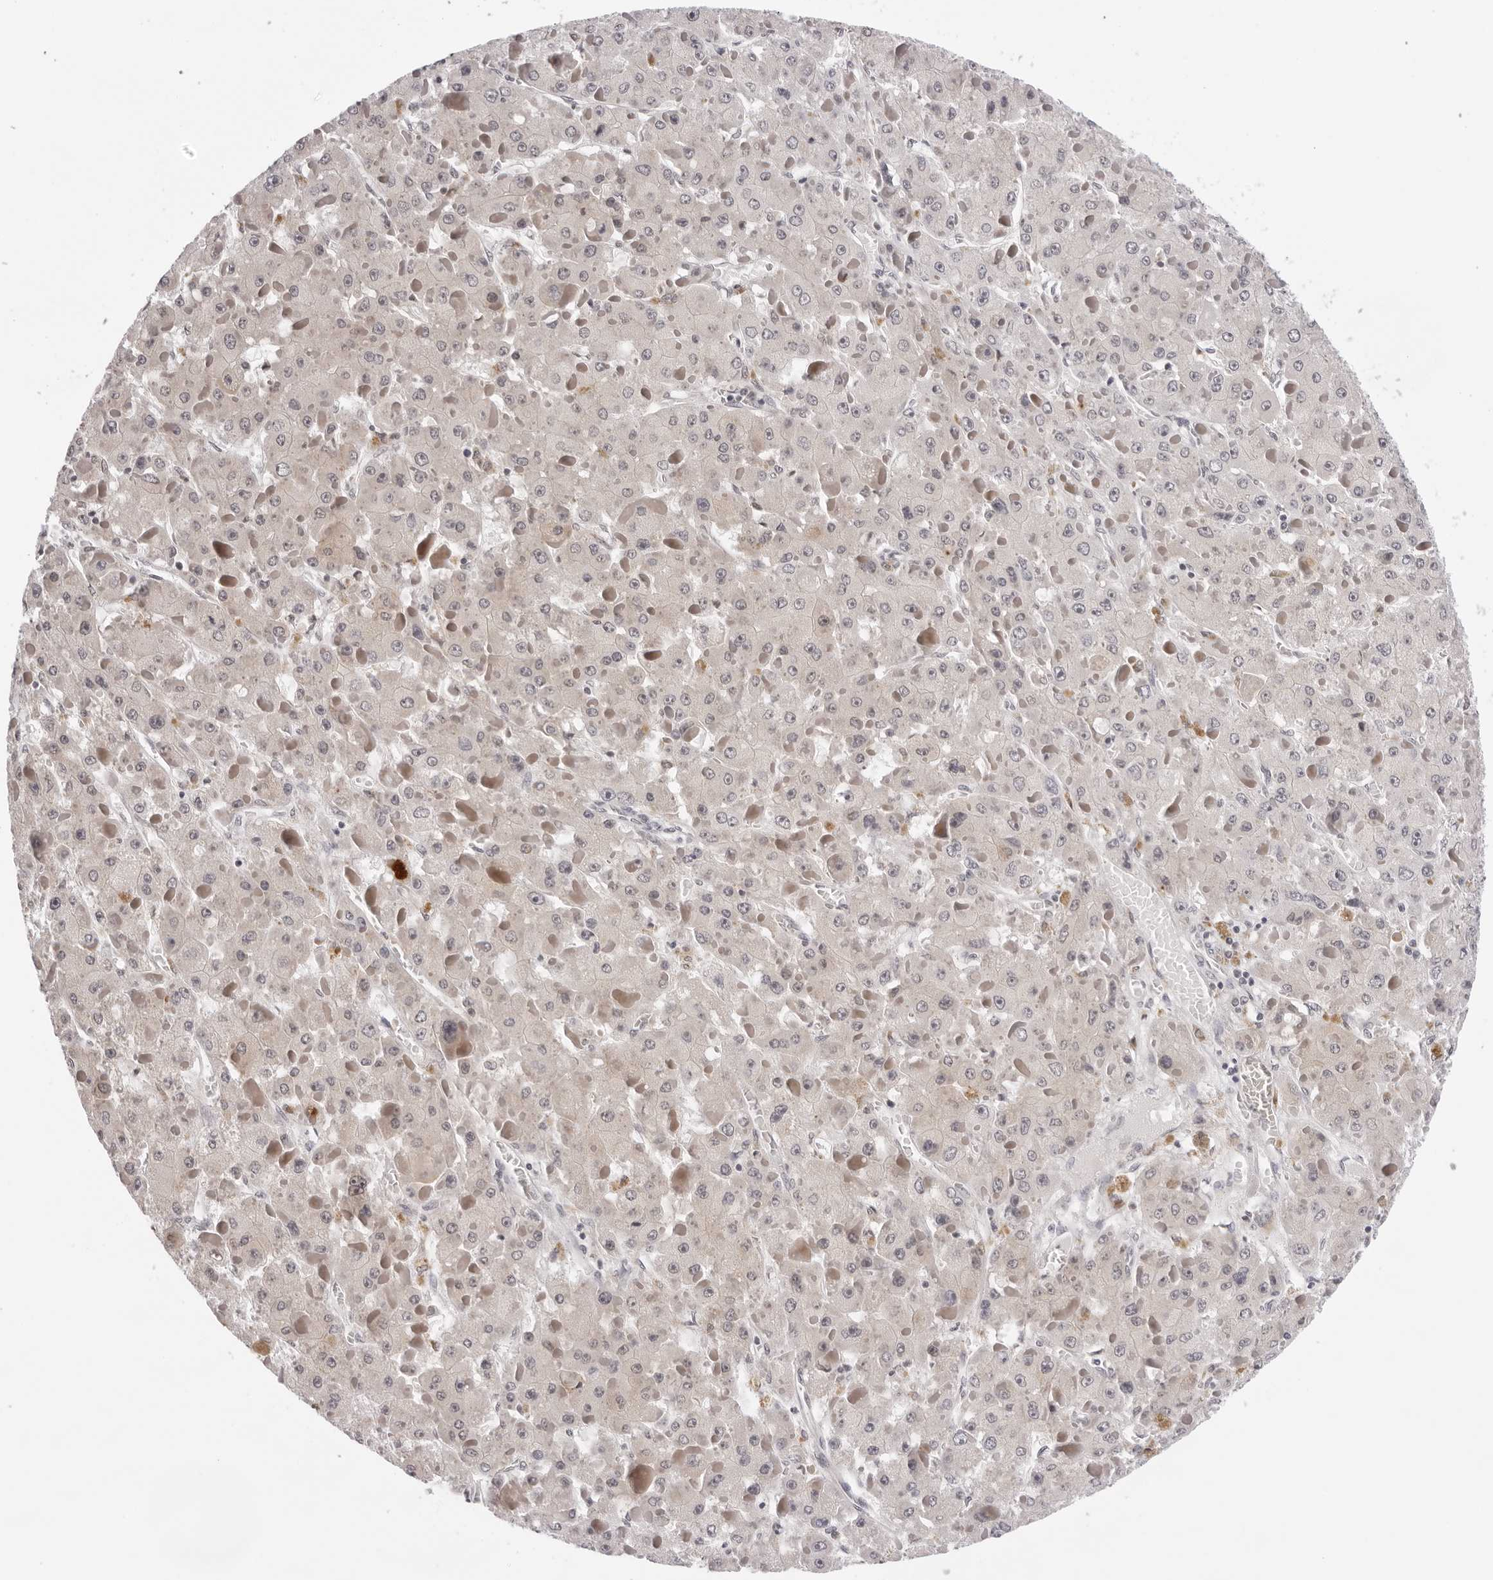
{"staining": {"intensity": "weak", "quantity": "<25%", "location": "cytoplasmic/membranous"}, "tissue": "liver cancer", "cell_type": "Tumor cells", "image_type": "cancer", "snomed": [{"axis": "morphology", "description": "Carcinoma, Hepatocellular, NOS"}, {"axis": "topography", "description": "Liver"}], "caption": "Liver cancer (hepatocellular carcinoma) was stained to show a protein in brown. There is no significant expression in tumor cells.", "gene": "IL17RA", "patient": {"sex": "female", "age": 73}}